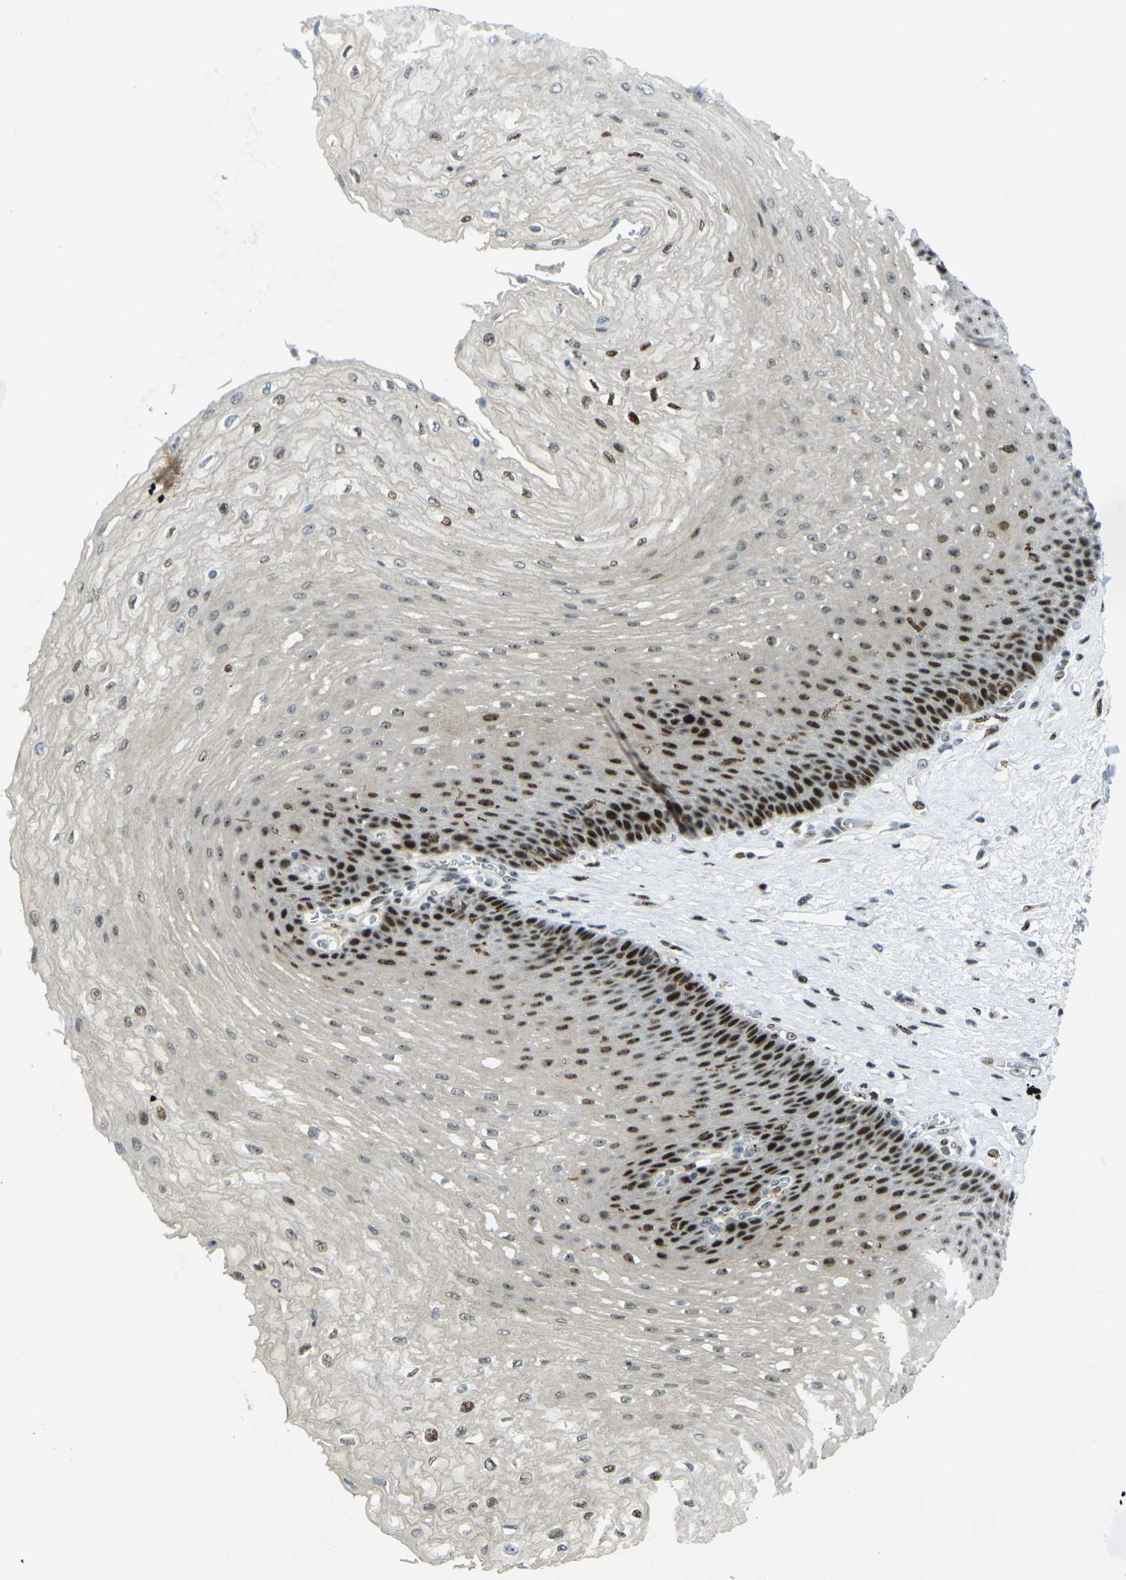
{"staining": {"intensity": "strong", "quantity": ">75%", "location": "nuclear"}, "tissue": "esophagus", "cell_type": "Squamous epithelial cells", "image_type": "normal", "snomed": [{"axis": "morphology", "description": "Normal tissue, NOS"}, {"axis": "topography", "description": "Esophagus"}], "caption": "Brown immunohistochemical staining in normal esophagus demonstrates strong nuclear staining in about >75% of squamous epithelial cells.", "gene": "UBE2C", "patient": {"sex": "female", "age": 72}}